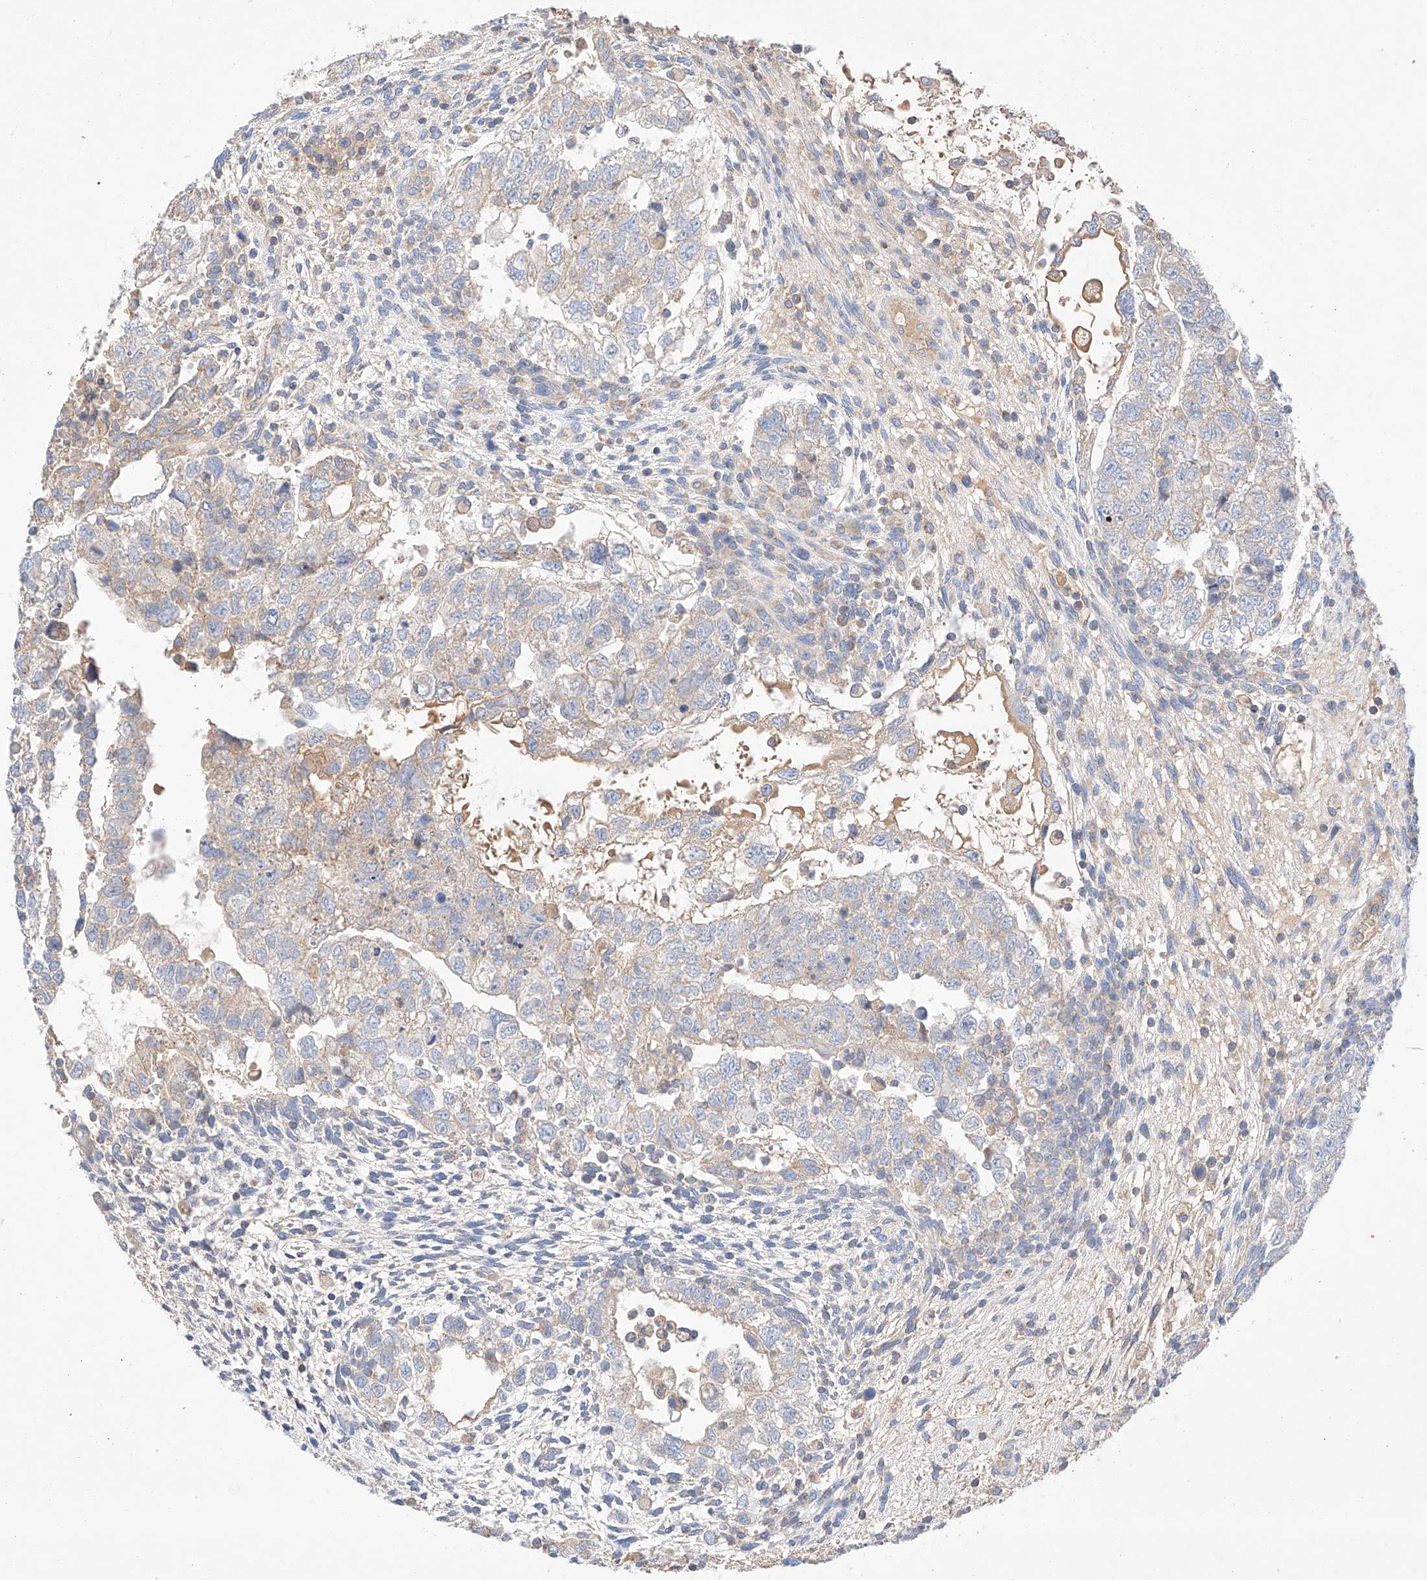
{"staining": {"intensity": "moderate", "quantity": "<25%", "location": "cytoplasmic/membranous"}, "tissue": "testis cancer", "cell_type": "Tumor cells", "image_type": "cancer", "snomed": [{"axis": "morphology", "description": "Carcinoma, Embryonal, NOS"}, {"axis": "topography", "description": "Testis"}], "caption": "Immunohistochemistry of human testis embryonal carcinoma displays low levels of moderate cytoplasmic/membranous positivity in approximately <25% of tumor cells.", "gene": "C6orf118", "patient": {"sex": "male", "age": 37}}